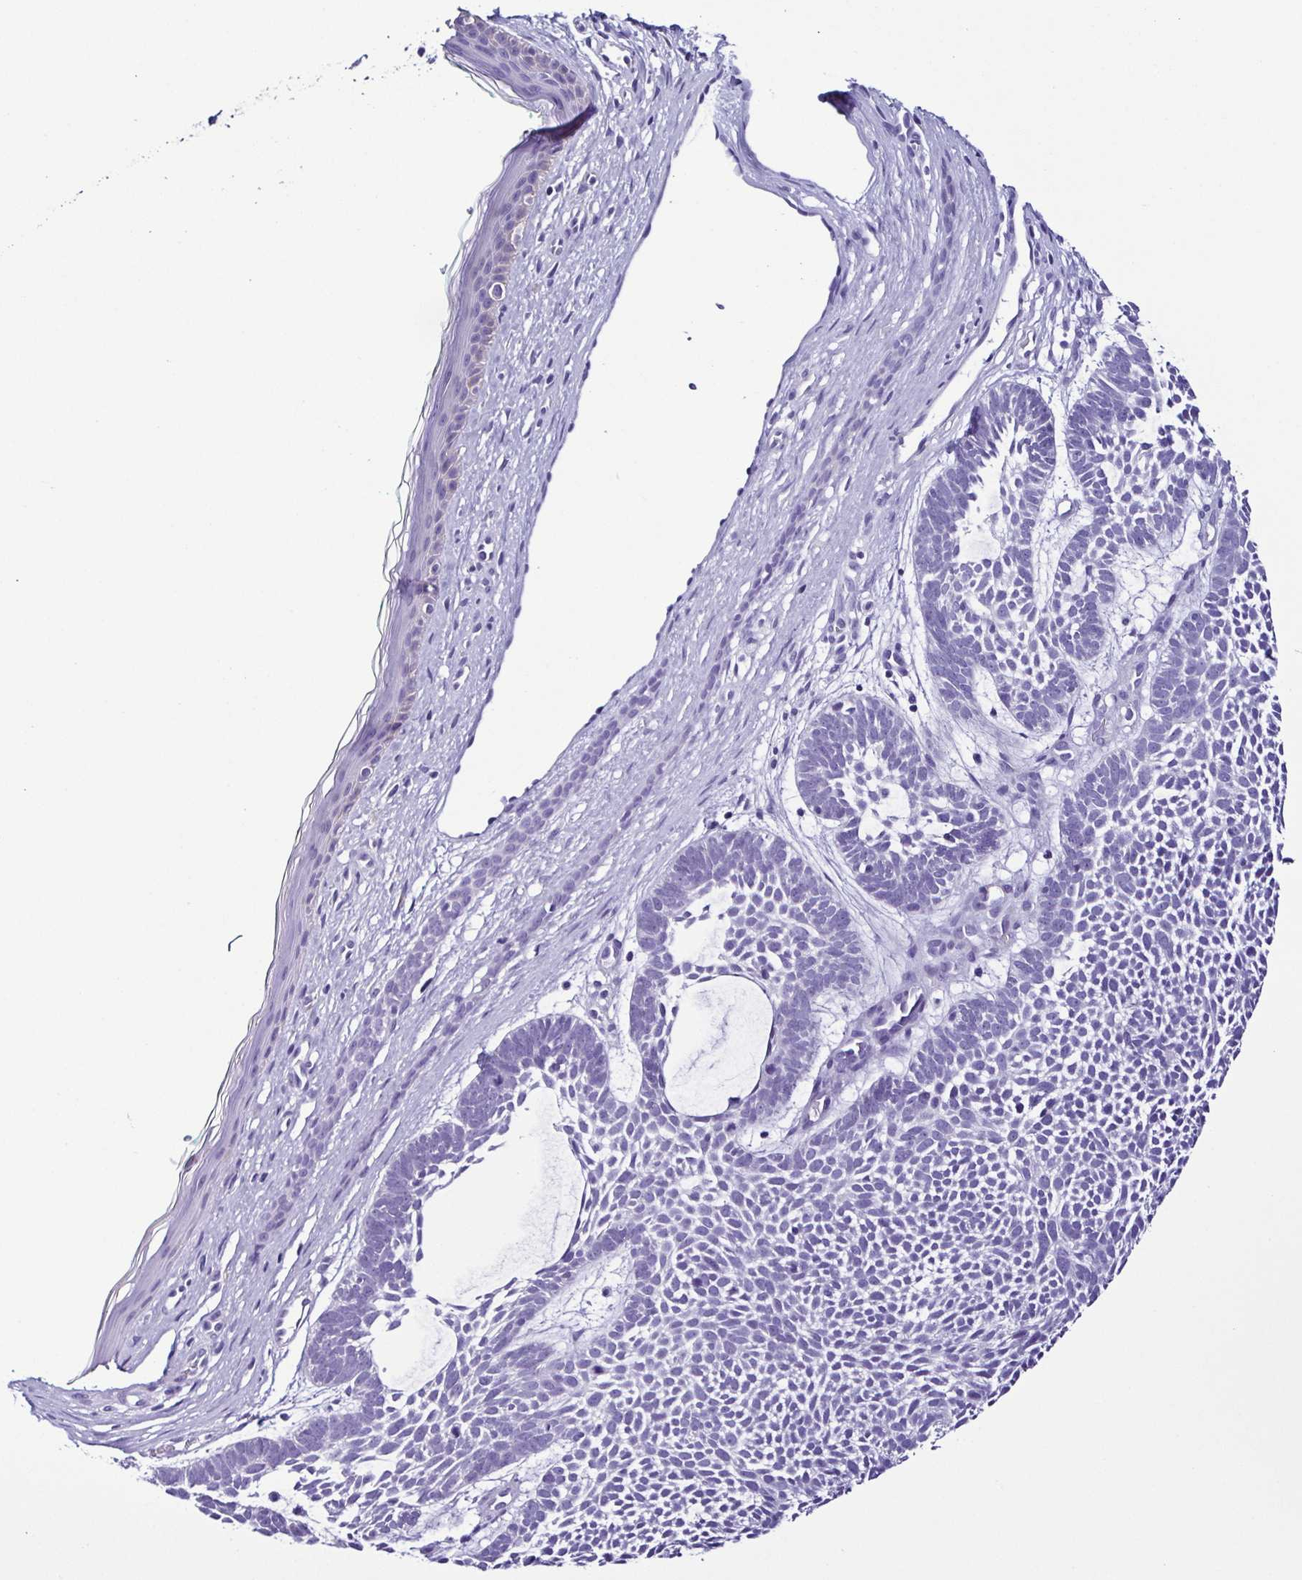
{"staining": {"intensity": "negative", "quantity": "none", "location": "none"}, "tissue": "skin cancer", "cell_type": "Tumor cells", "image_type": "cancer", "snomed": [{"axis": "morphology", "description": "Basal cell carcinoma"}, {"axis": "topography", "description": "Skin"}, {"axis": "topography", "description": "Skin of face"}], "caption": "Skin cancer was stained to show a protein in brown. There is no significant expression in tumor cells.", "gene": "SRL", "patient": {"sex": "male", "age": 83}}